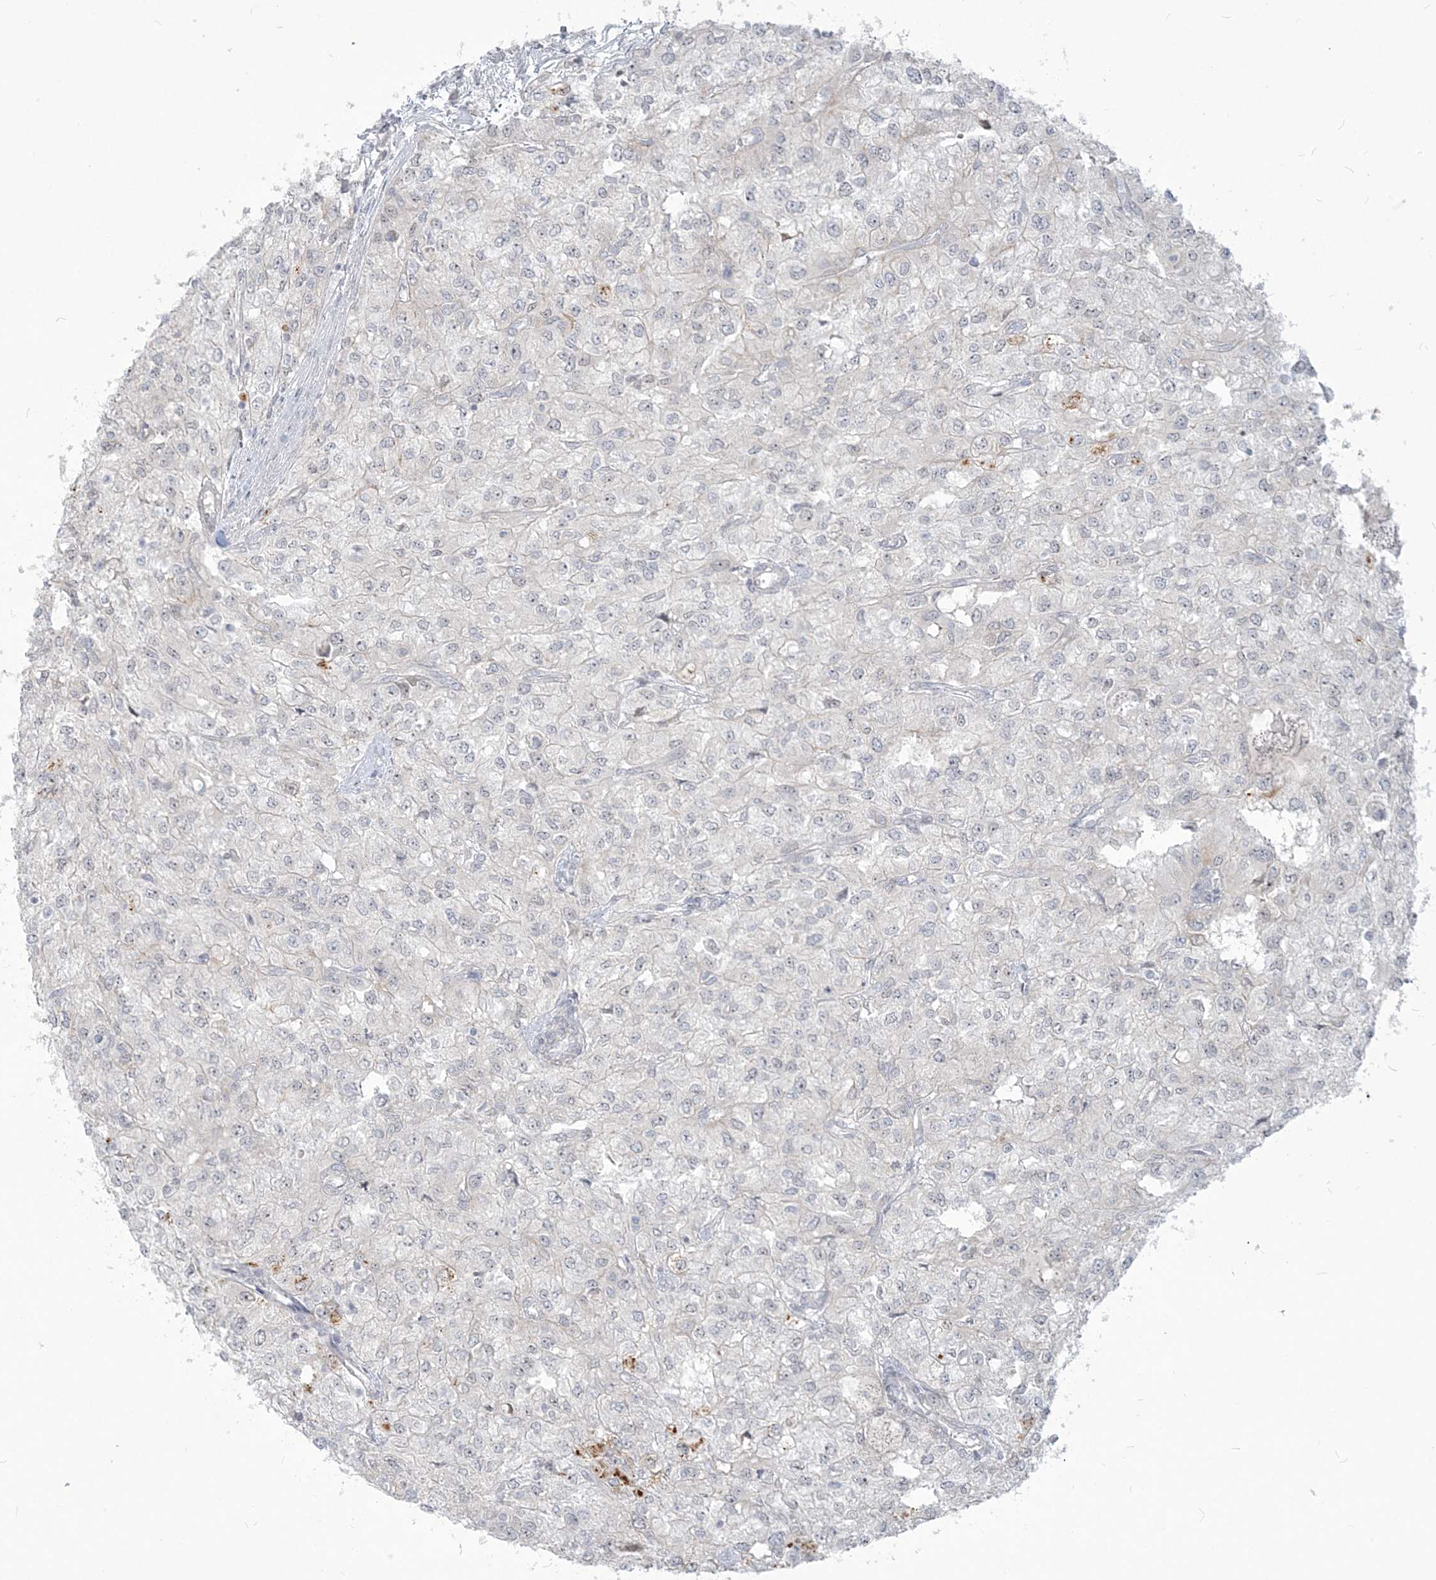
{"staining": {"intensity": "negative", "quantity": "none", "location": "none"}, "tissue": "renal cancer", "cell_type": "Tumor cells", "image_type": "cancer", "snomed": [{"axis": "morphology", "description": "Adenocarcinoma, NOS"}, {"axis": "topography", "description": "Kidney"}], "caption": "An immunohistochemistry (IHC) histopathology image of renal cancer (adenocarcinoma) is shown. There is no staining in tumor cells of renal cancer (adenocarcinoma).", "gene": "SDAD1", "patient": {"sex": "female", "age": 54}}